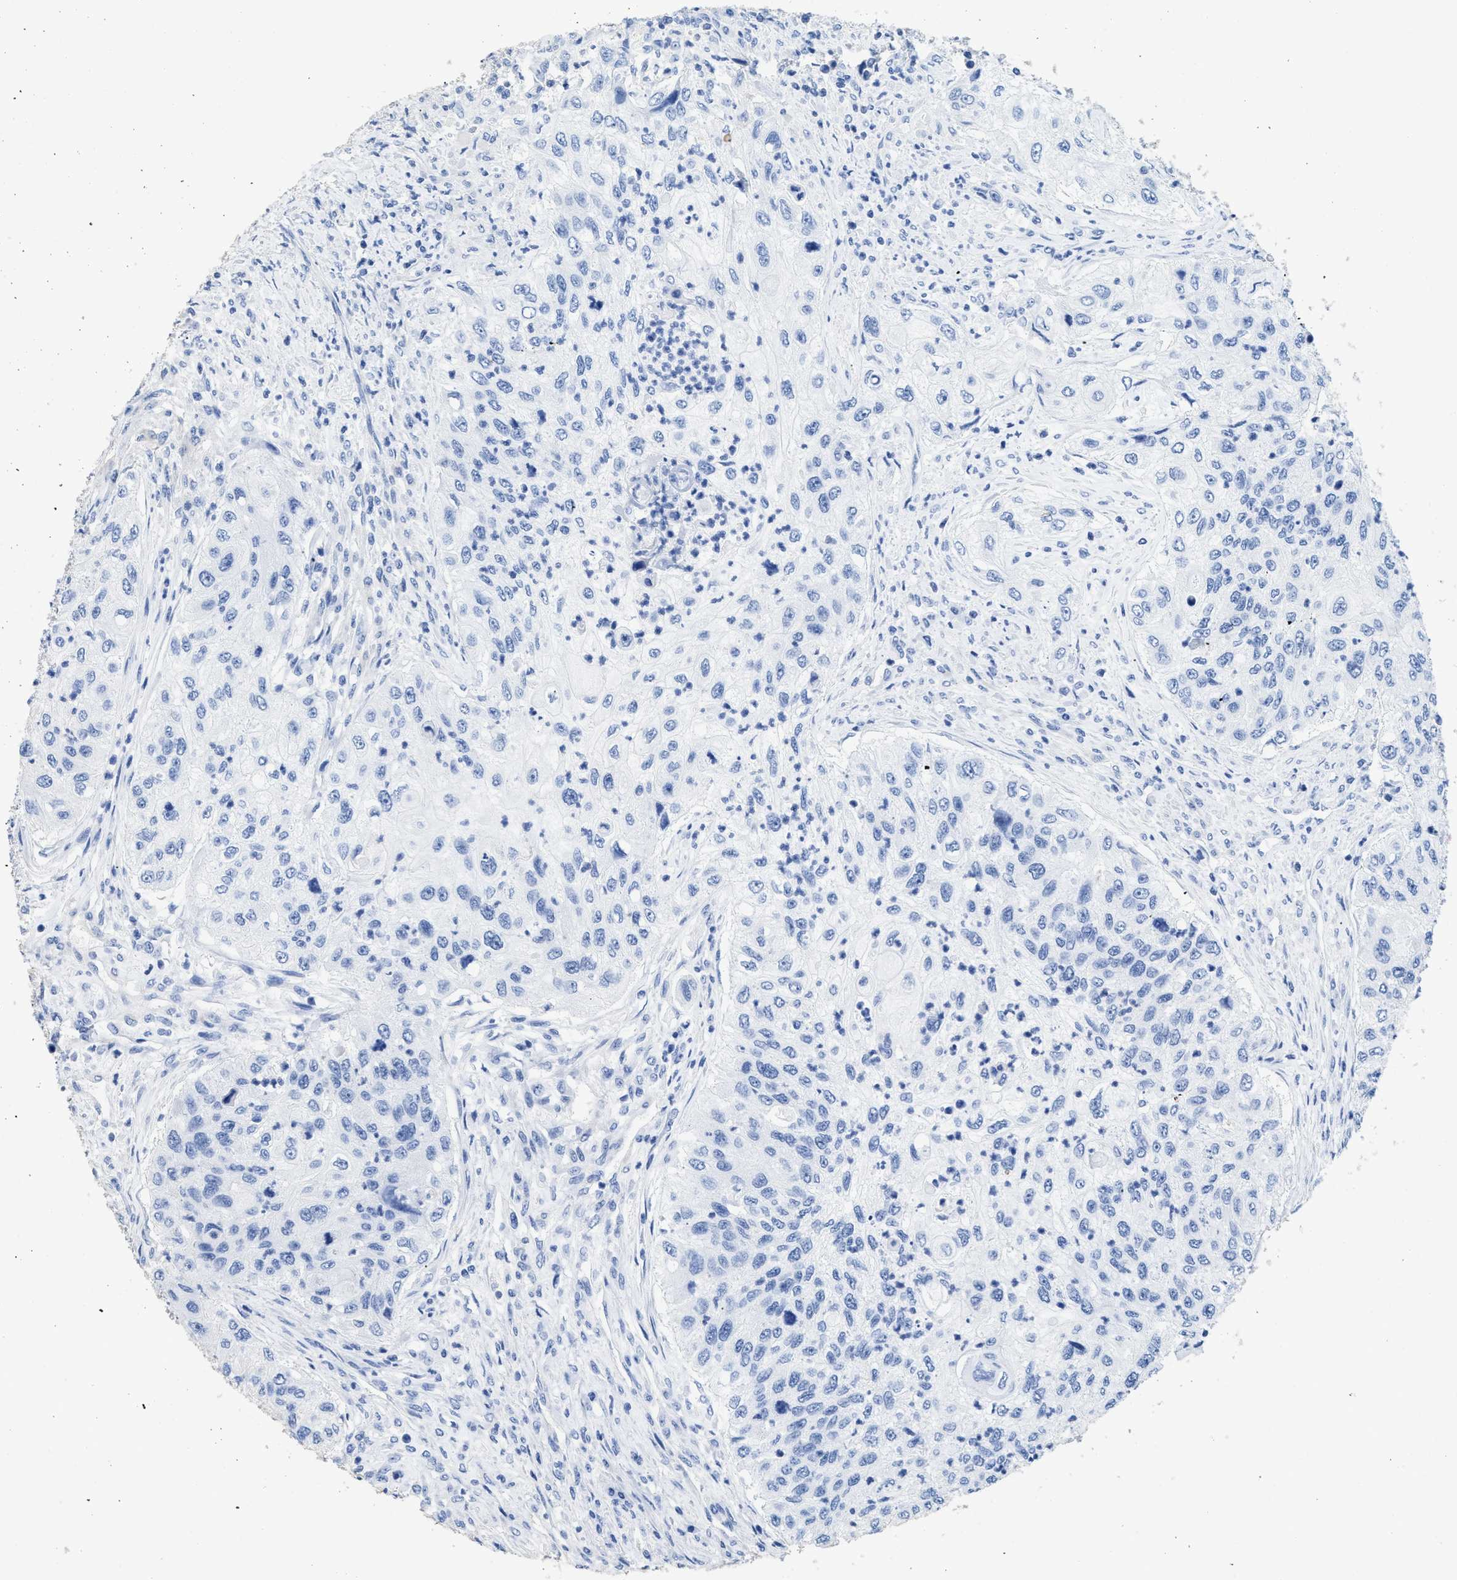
{"staining": {"intensity": "negative", "quantity": "none", "location": "none"}, "tissue": "urothelial cancer", "cell_type": "Tumor cells", "image_type": "cancer", "snomed": [{"axis": "morphology", "description": "Urothelial carcinoma, High grade"}, {"axis": "topography", "description": "Urinary bladder"}], "caption": "DAB (3,3'-diaminobenzidine) immunohistochemical staining of urothelial cancer shows no significant staining in tumor cells.", "gene": "DLC1", "patient": {"sex": "female", "age": 60}}